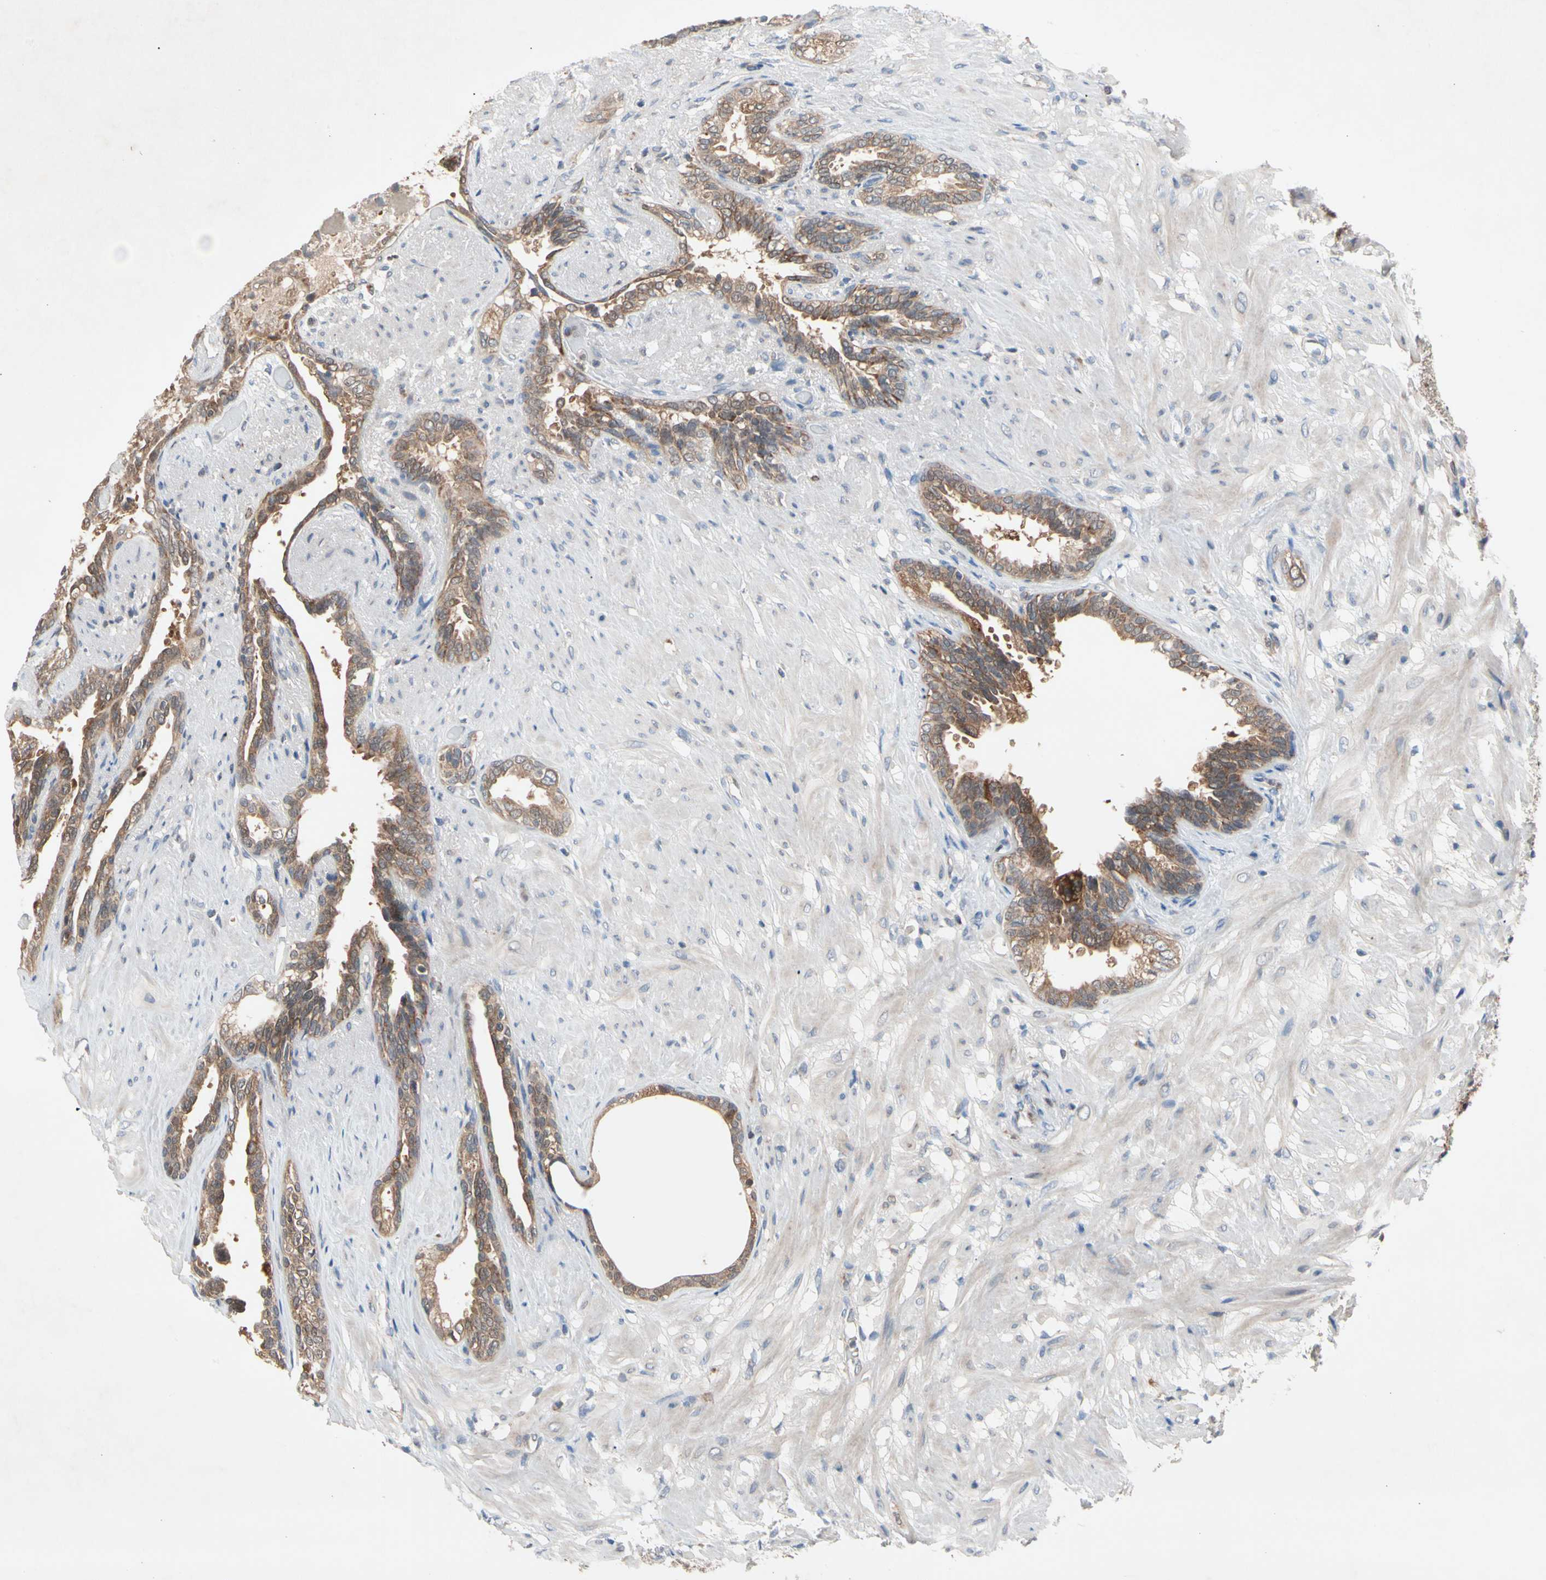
{"staining": {"intensity": "moderate", "quantity": ">75%", "location": "cytoplasmic/membranous"}, "tissue": "seminal vesicle", "cell_type": "Glandular cells", "image_type": "normal", "snomed": [{"axis": "morphology", "description": "Normal tissue, NOS"}, {"axis": "topography", "description": "Seminal veicle"}], "caption": "A high-resolution histopathology image shows immunohistochemistry (IHC) staining of unremarkable seminal vesicle, which reveals moderate cytoplasmic/membranous staining in about >75% of glandular cells. (DAB (3,3'-diaminobenzidine) IHC, brown staining for protein, blue staining for nuclei).", "gene": "MTHFS", "patient": {"sex": "male", "age": 61}}